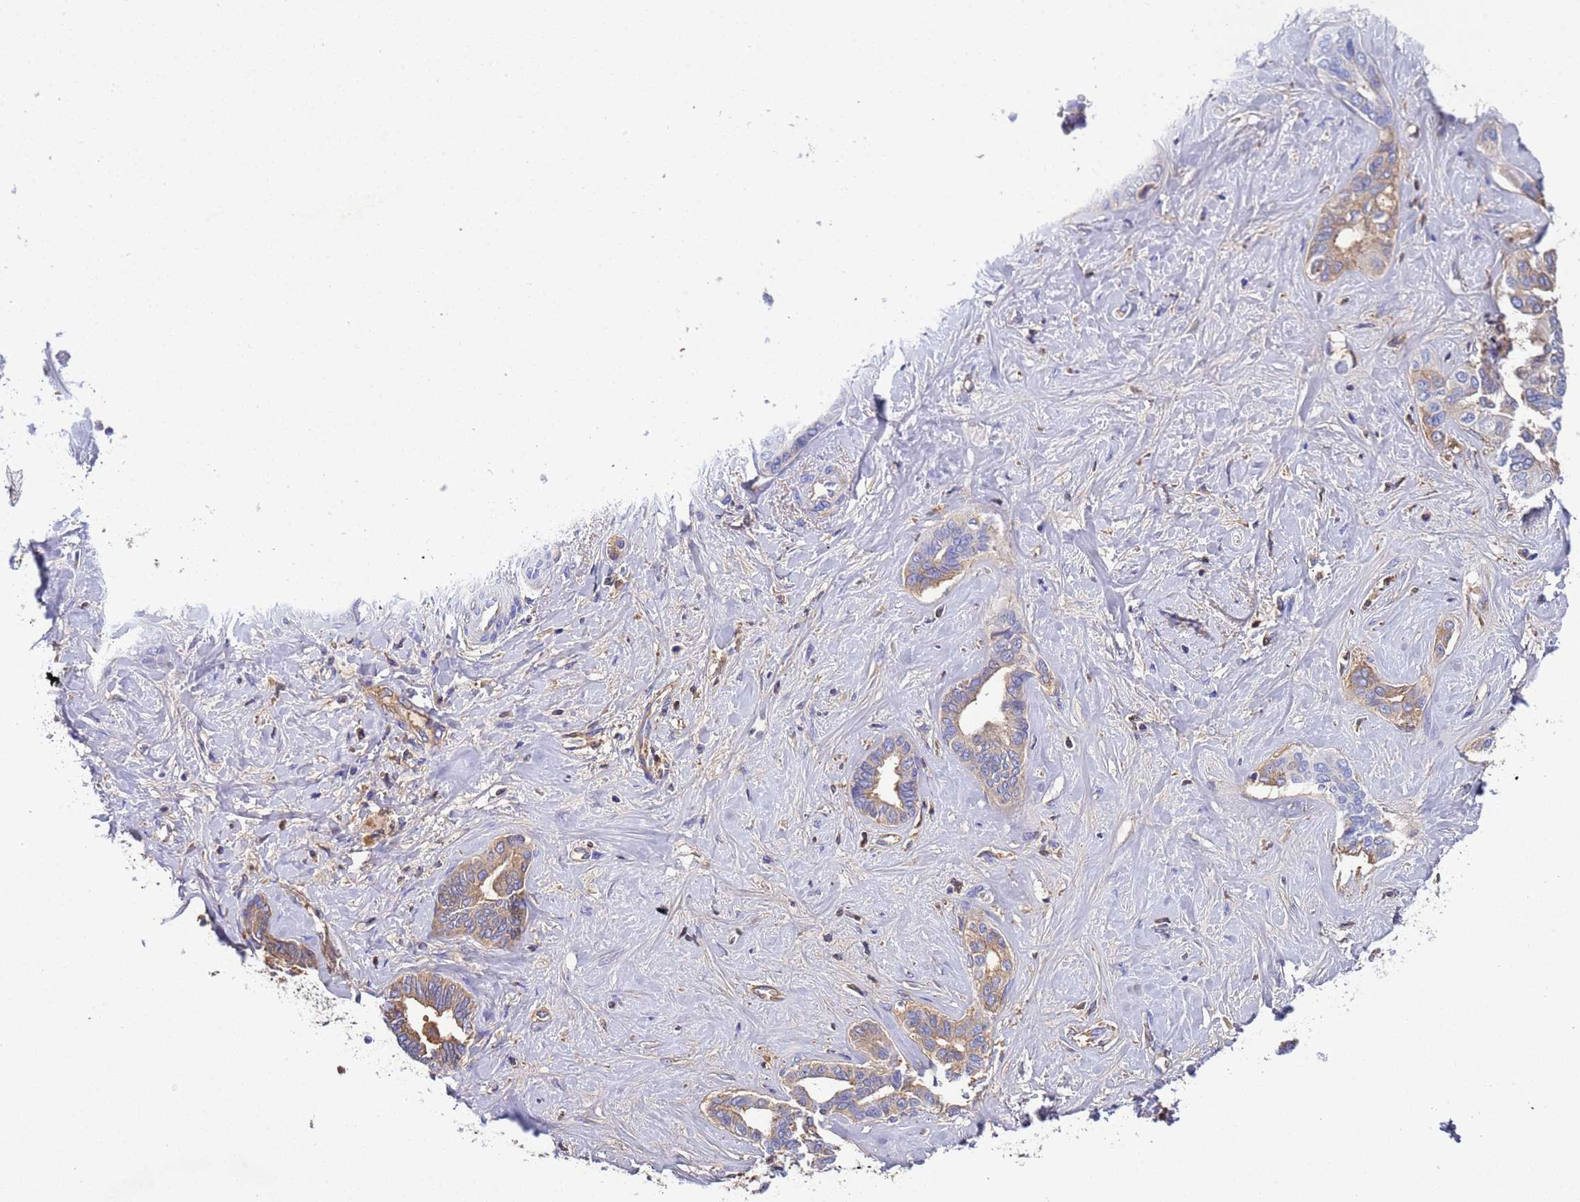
{"staining": {"intensity": "moderate", "quantity": "<25%", "location": "cytoplasmic/membranous"}, "tissue": "liver cancer", "cell_type": "Tumor cells", "image_type": "cancer", "snomed": [{"axis": "morphology", "description": "Cholangiocarcinoma"}, {"axis": "topography", "description": "Liver"}], "caption": "Liver cancer was stained to show a protein in brown. There is low levels of moderate cytoplasmic/membranous staining in about <25% of tumor cells.", "gene": "H1-7", "patient": {"sex": "female", "age": 77}}